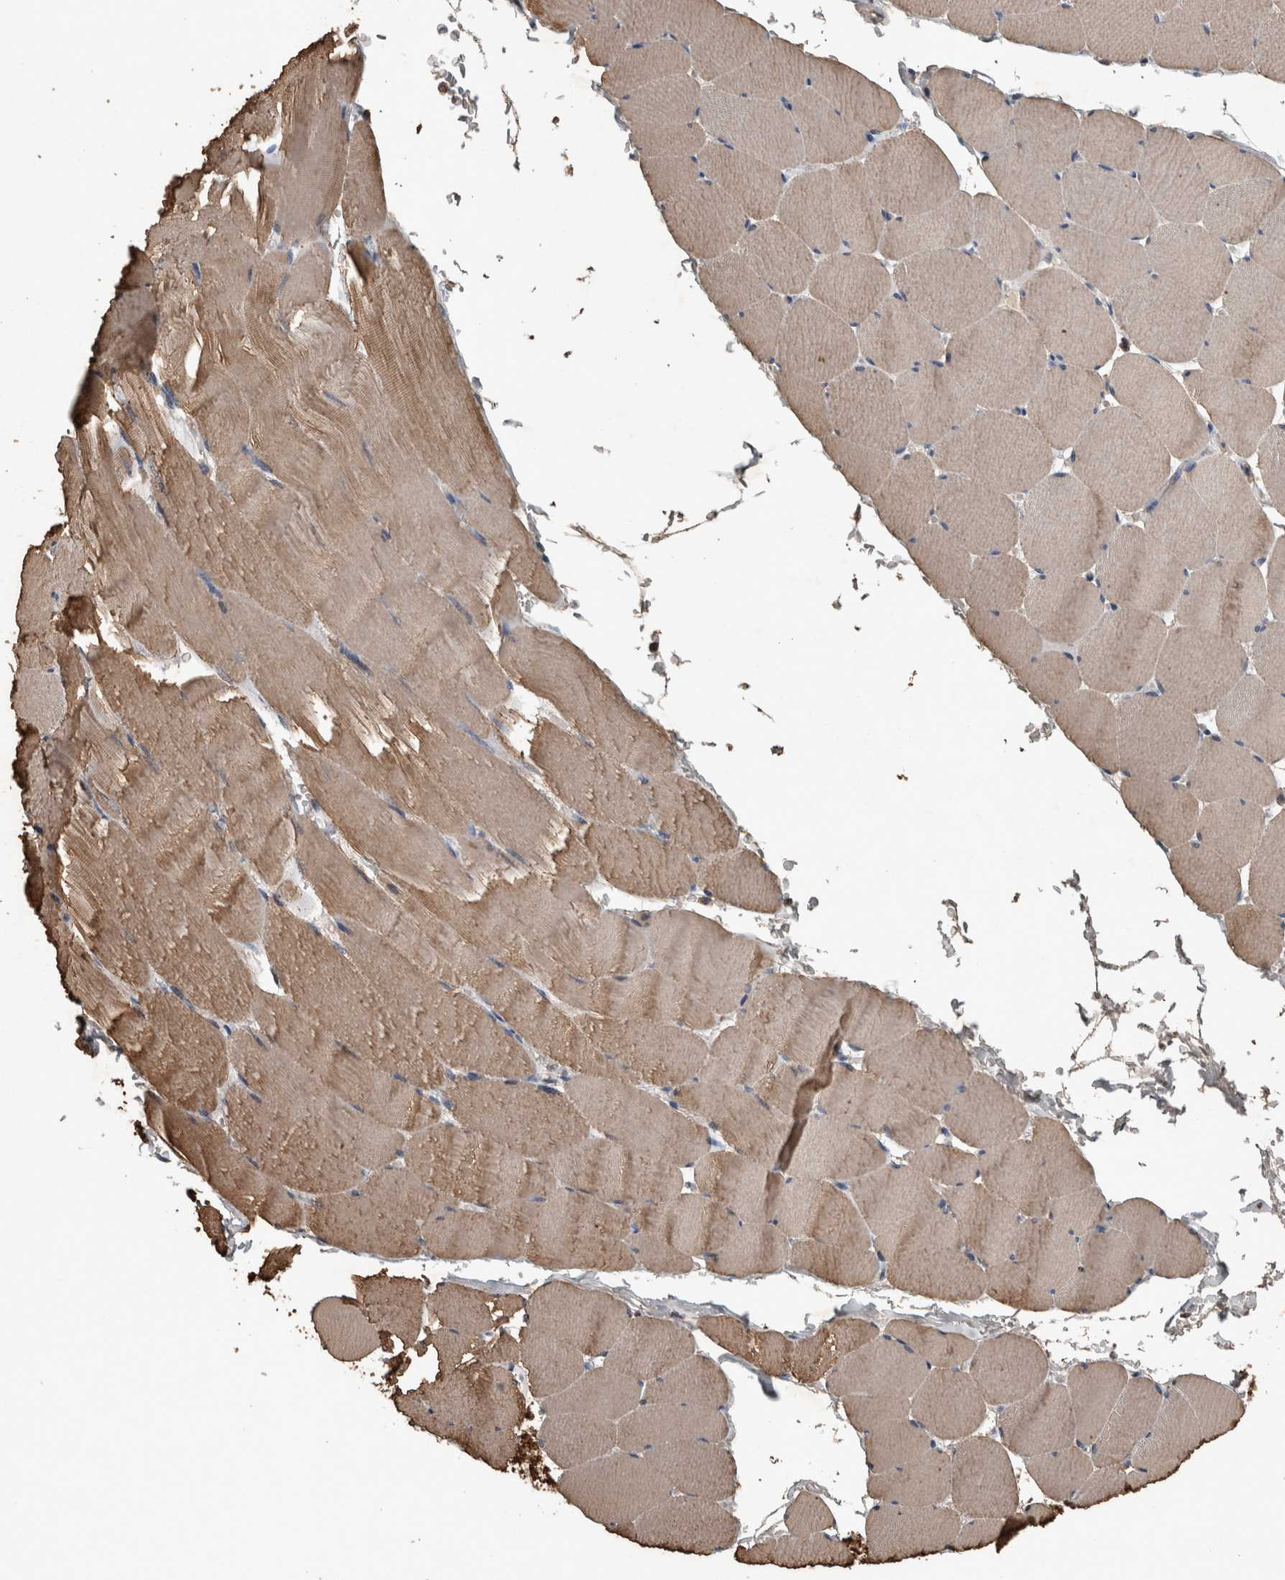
{"staining": {"intensity": "moderate", "quantity": "25%-75%", "location": "cytoplasmic/membranous"}, "tissue": "skeletal muscle", "cell_type": "Myocytes", "image_type": "normal", "snomed": [{"axis": "morphology", "description": "Normal tissue, NOS"}, {"axis": "topography", "description": "Skeletal muscle"}], "caption": "Protein positivity by immunohistochemistry demonstrates moderate cytoplasmic/membranous staining in approximately 25%-75% of myocytes in unremarkable skeletal muscle. (Brightfield microscopy of DAB IHC at high magnification).", "gene": "FGFRL1", "patient": {"sex": "male", "age": 62}}